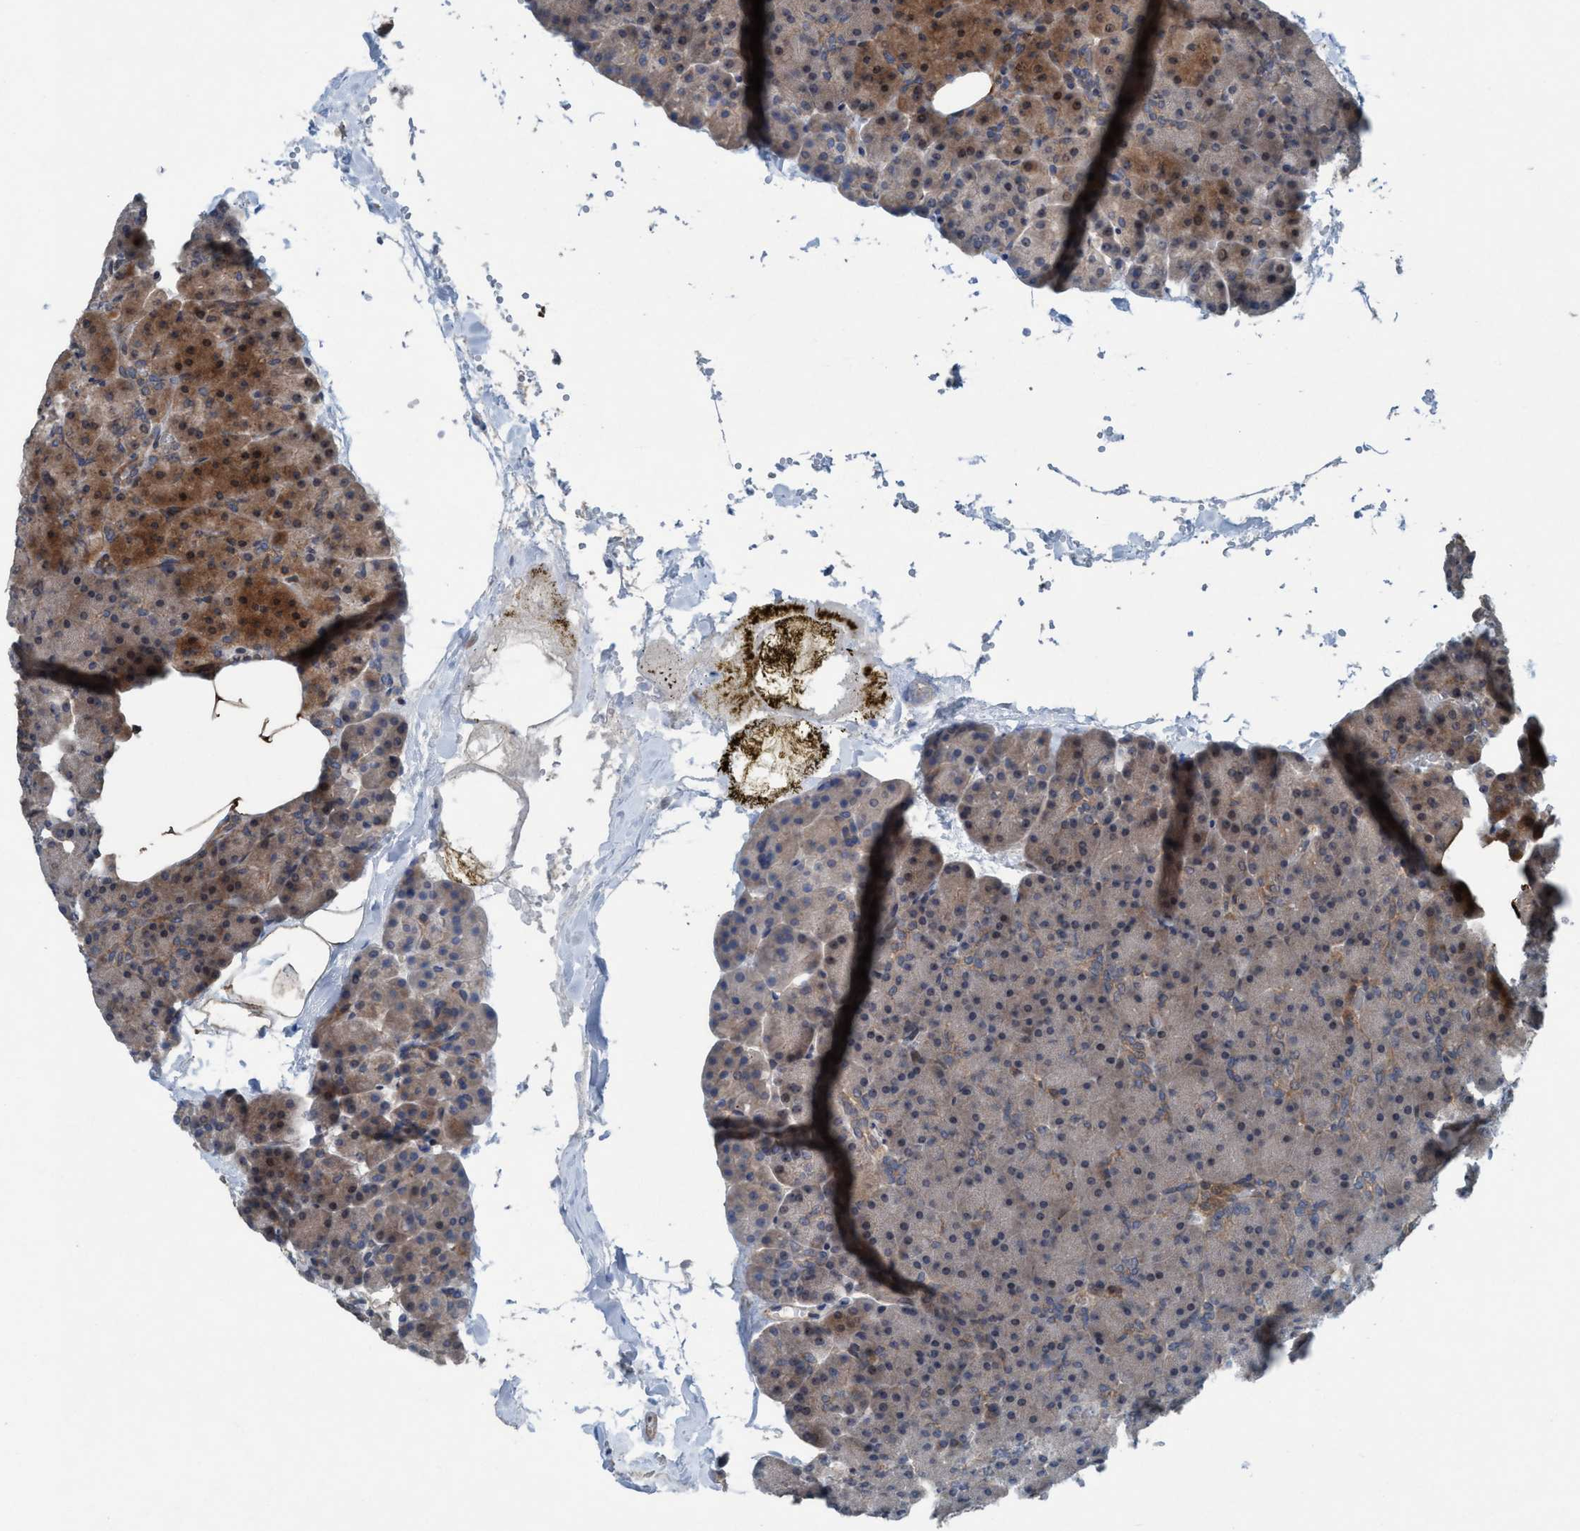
{"staining": {"intensity": "moderate", "quantity": "<25%", "location": "cytoplasmic/membranous"}, "tissue": "pancreas", "cell_type": "Exocrine glandular cells", "image_type": "normal", "snomed": [{"axis": "morphology", "description": "Normal tissue, NOS"}, {"axis": "topography", "description": "Pancreas"}], "caption": "This image displays immunohistochemistry staining of benign human pancreas, with low moderate cytoplasmic/membranous expression in about <25% of exocrine glandular cells.", "gene": "NISCH", "patient": {"sex": "female", "age": 35}}